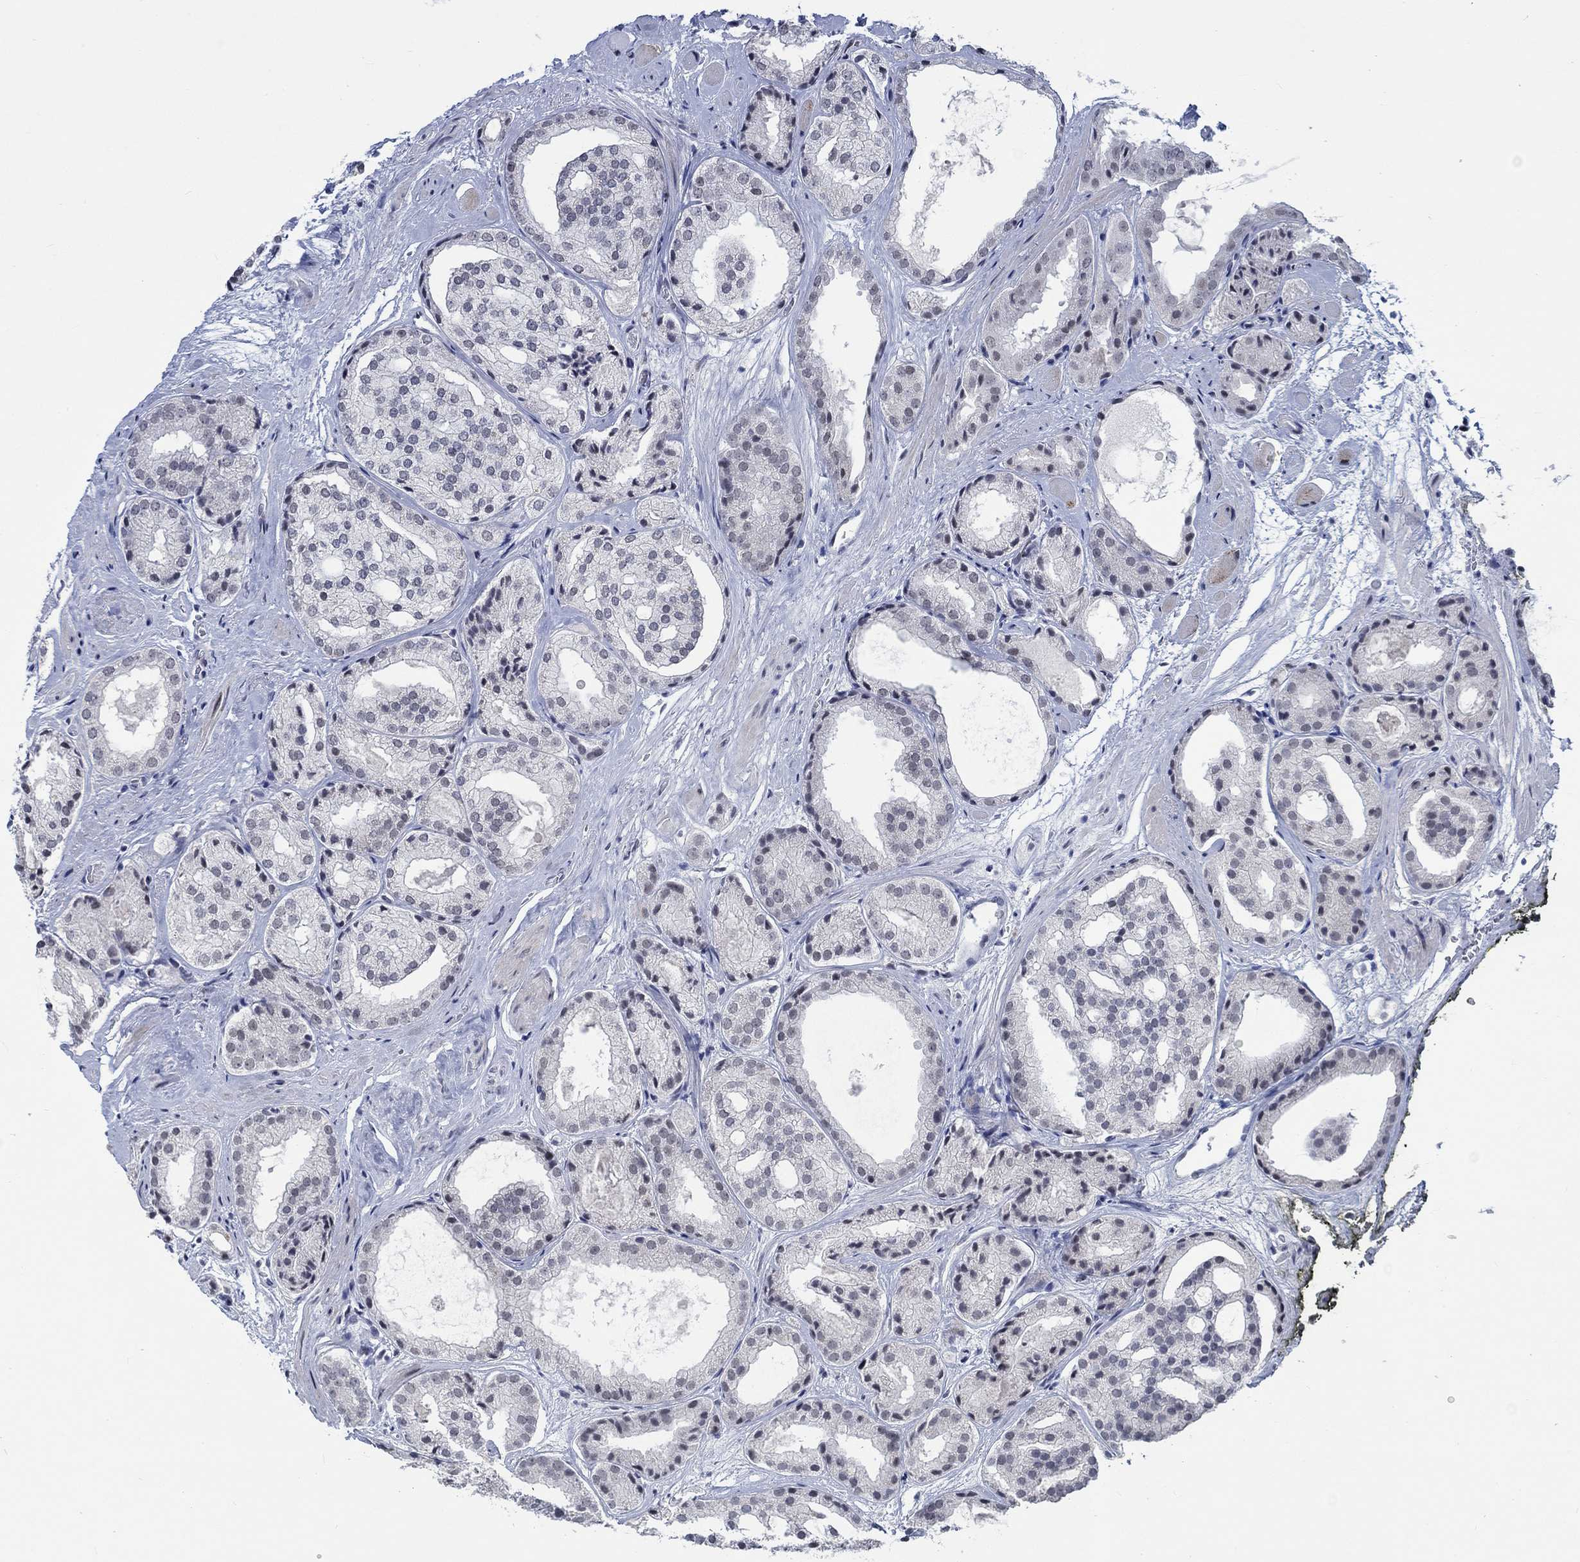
{"staining": {"intensity": "negative", "quantity": "none", "location": "none"}, "tissue": "prostate cancer", "cell_type": "Tumor cells", "image_type": "cancer", "snomed": [{"axis": "morphology", "description": "Adenocarcinoma, Low grade"}, {"axis": "topography", "description": "Prostate"}], "caption": "Immunohistochemistry of prostate cancer (low-grade adenocarcinoma) shows no positivity in tumor cells.", "gene": "NEU3", "patient": {"sex": "male", "age": 69}}